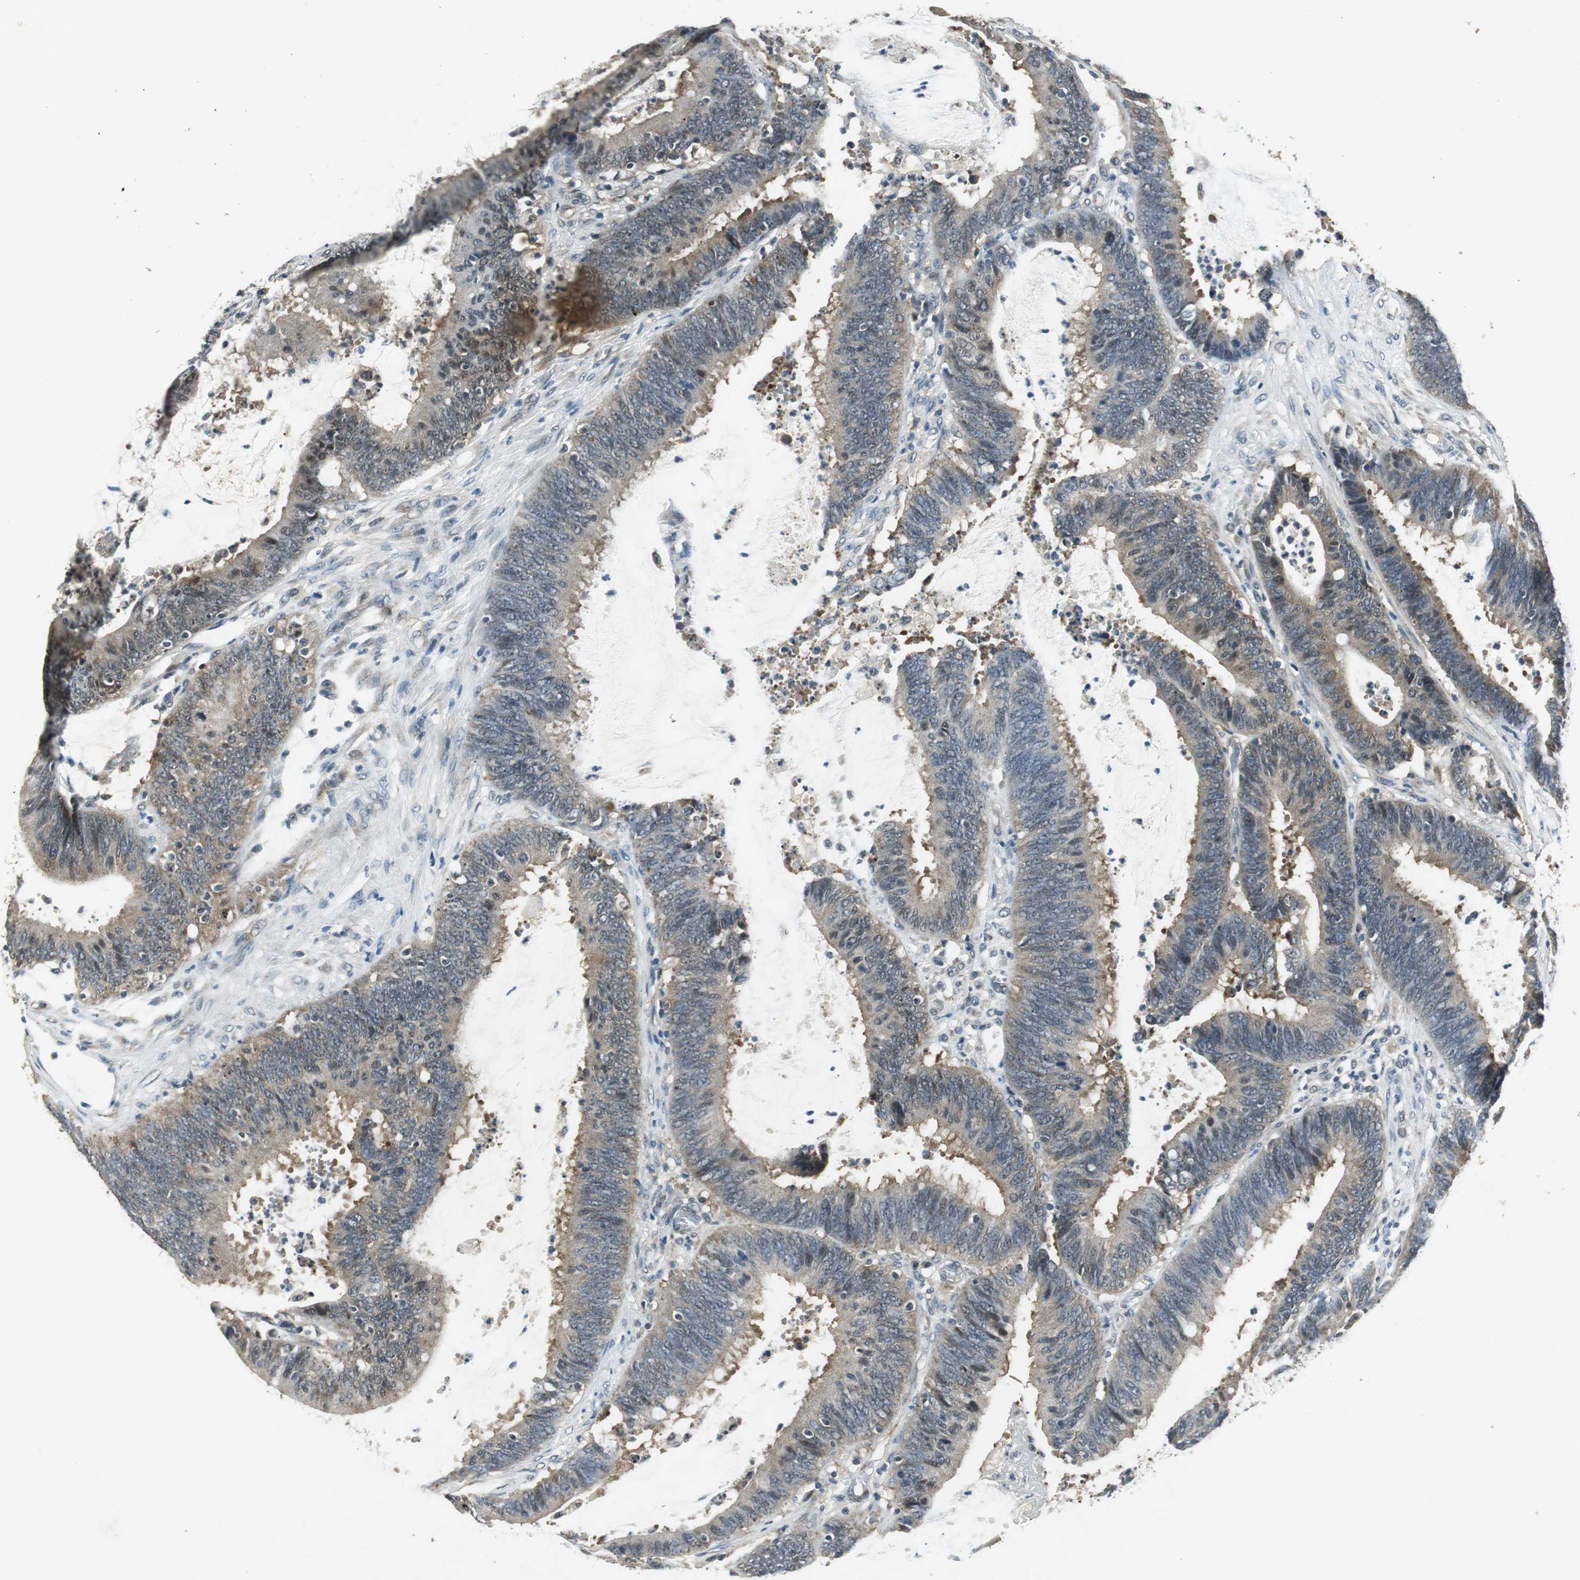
{"staining": {"intensity": "weak", "quantity": "25%-75%", "location": "cytoplasmic/membranous"}, "tissue": "colorectal cancer", "cell_type": "Tumor cells", "image_type": "cancer", "snomed": [{"axis": "morphology", "description": "Adenocarcinoma, NOS"}, {"axis": "topography", "description": "Rectum"}], "caption": "There is low levels of weak cytoplasmic/membranous expression in tumor cells of colorectal cancer (adenocarcinoma), as demonstrated by immunohistochemical staining (brown color).", "gene": "PSMB4", "patient": {"sex": "female", "age": 66}}